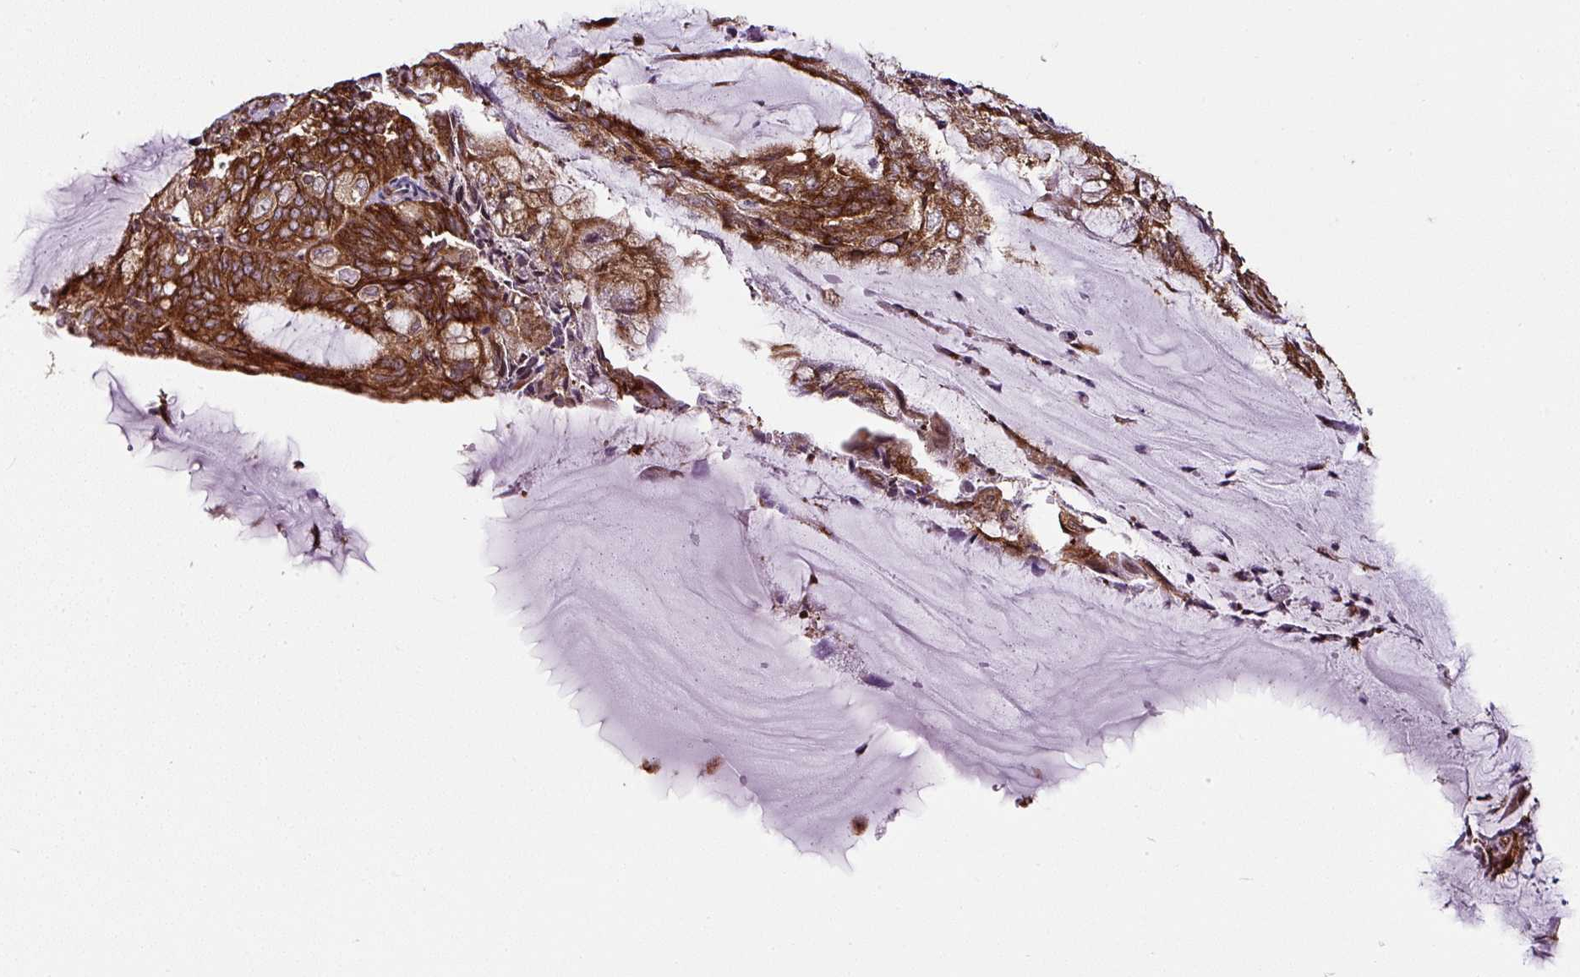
{"staining": {"intensity": "strong", "quantity": ">75%", "location": "cytoplasmic/membranous"}, "tissue": "endometrial cancer", "cell_type": "Tumor cells", "image_type": "cancer", "snomed": [{"axis": "morphology", "description": "Adenocarcinoma, NOS"}, {"axis": "topography", "description": "Endometrium"}], "caption": "Endometrial cancer tissue reveals strong cytoplasmic/membranous staining in approximately >75% of tumor cells", "gene": "KDM4E", "patient": {"sex": "female", "age": 81}}